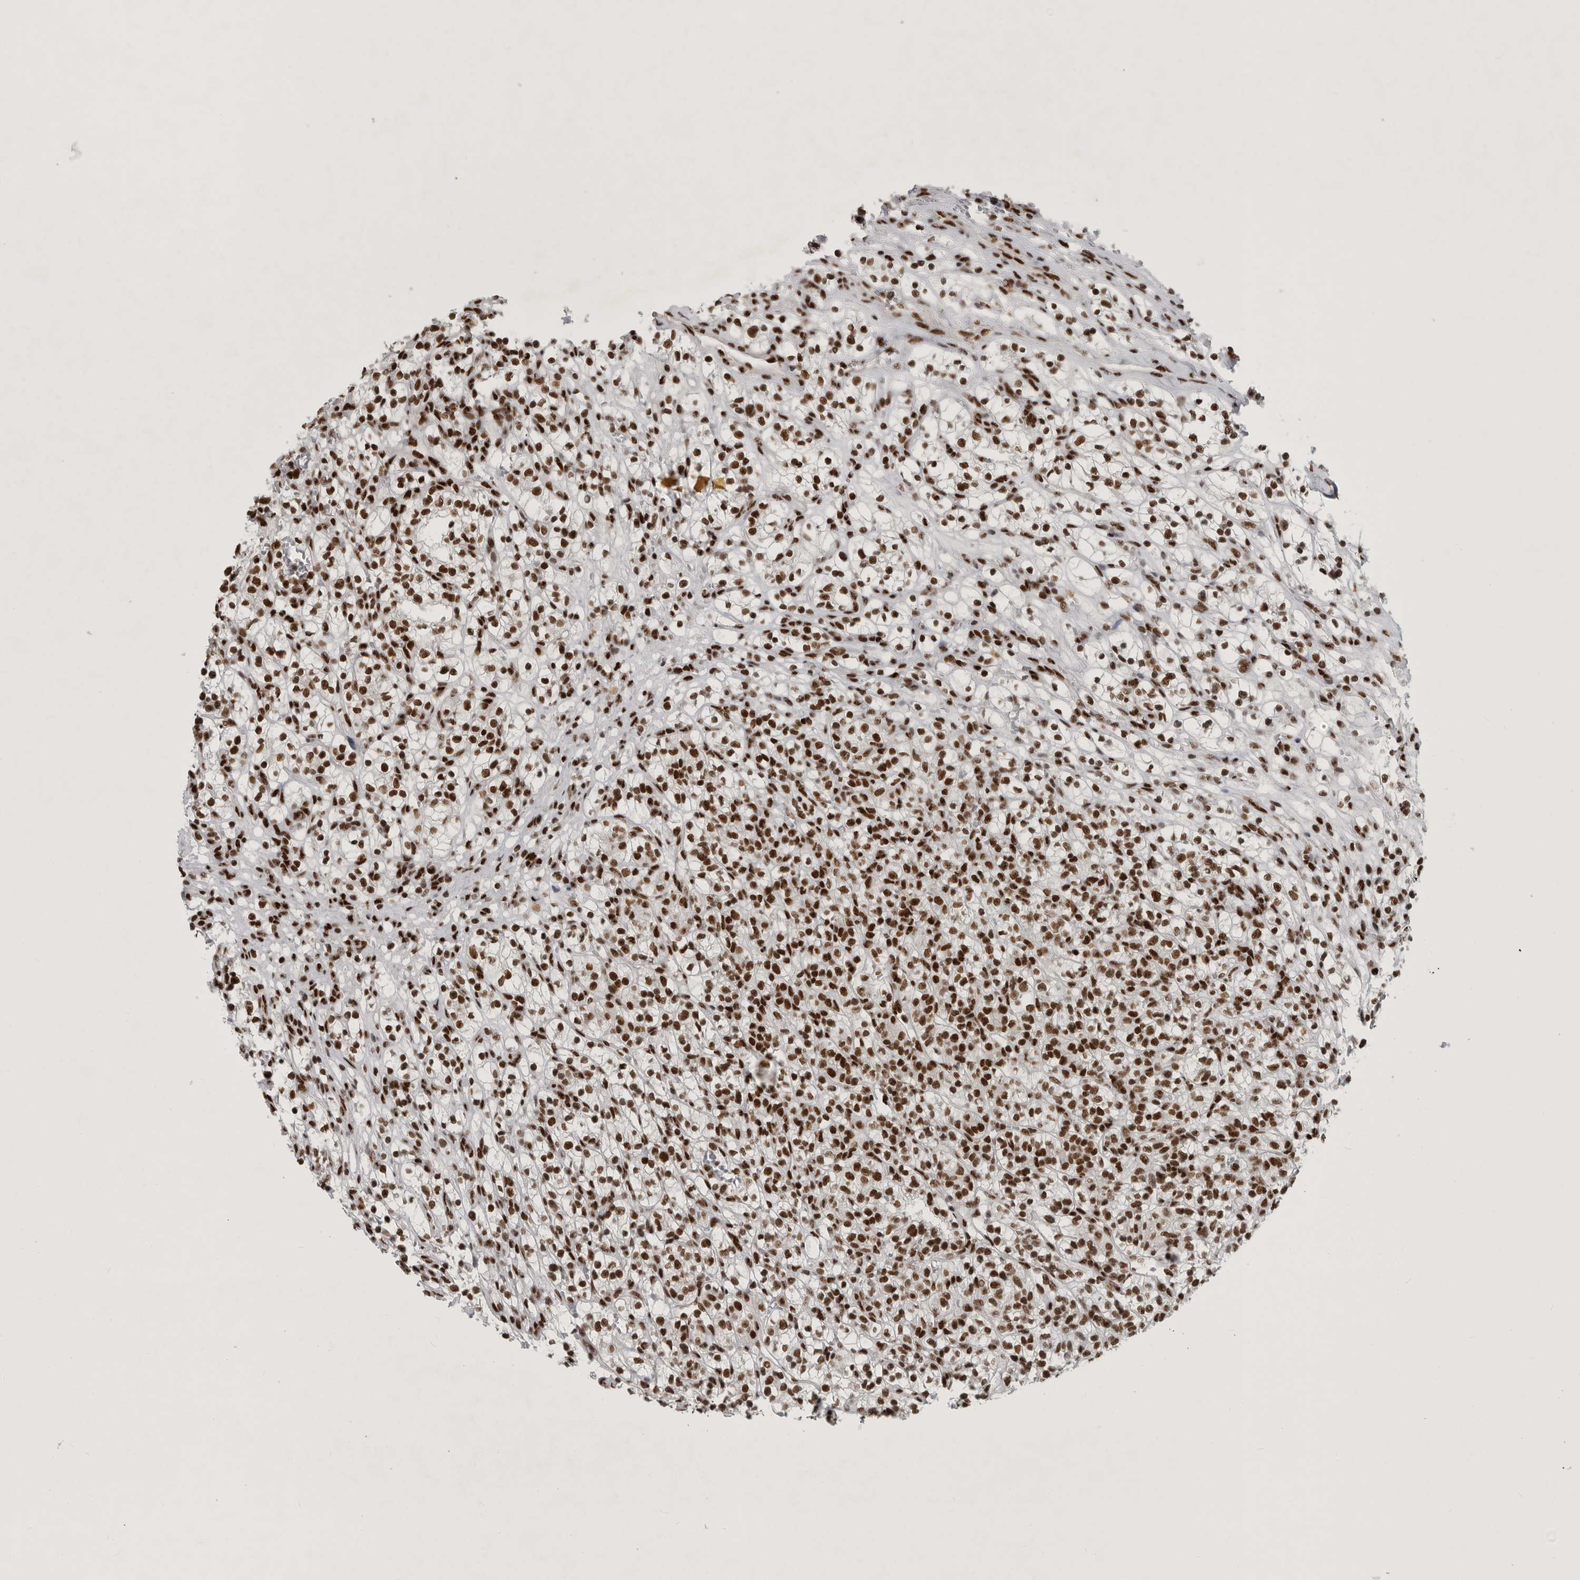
{"staining": {"intensity": "strong", "quantity": ">75%", "location": "nuclear"}, "tissue": "renal cancer", "cell_type": "Tumor cells", "image_type": "cancer", "snomed": [{"axis": "morphology", "description": "Adenocarcinoma, NOS"}, {"axis": "topography", "description": "Kidney"}], "caption": "DAB immunohistochemical staining of renal cancer exhibits strong nuclear protein expression in approximately >75% of tumor cells.", "gene": "BCLAF1", "patient": {"sex": "female", "age": 57}}